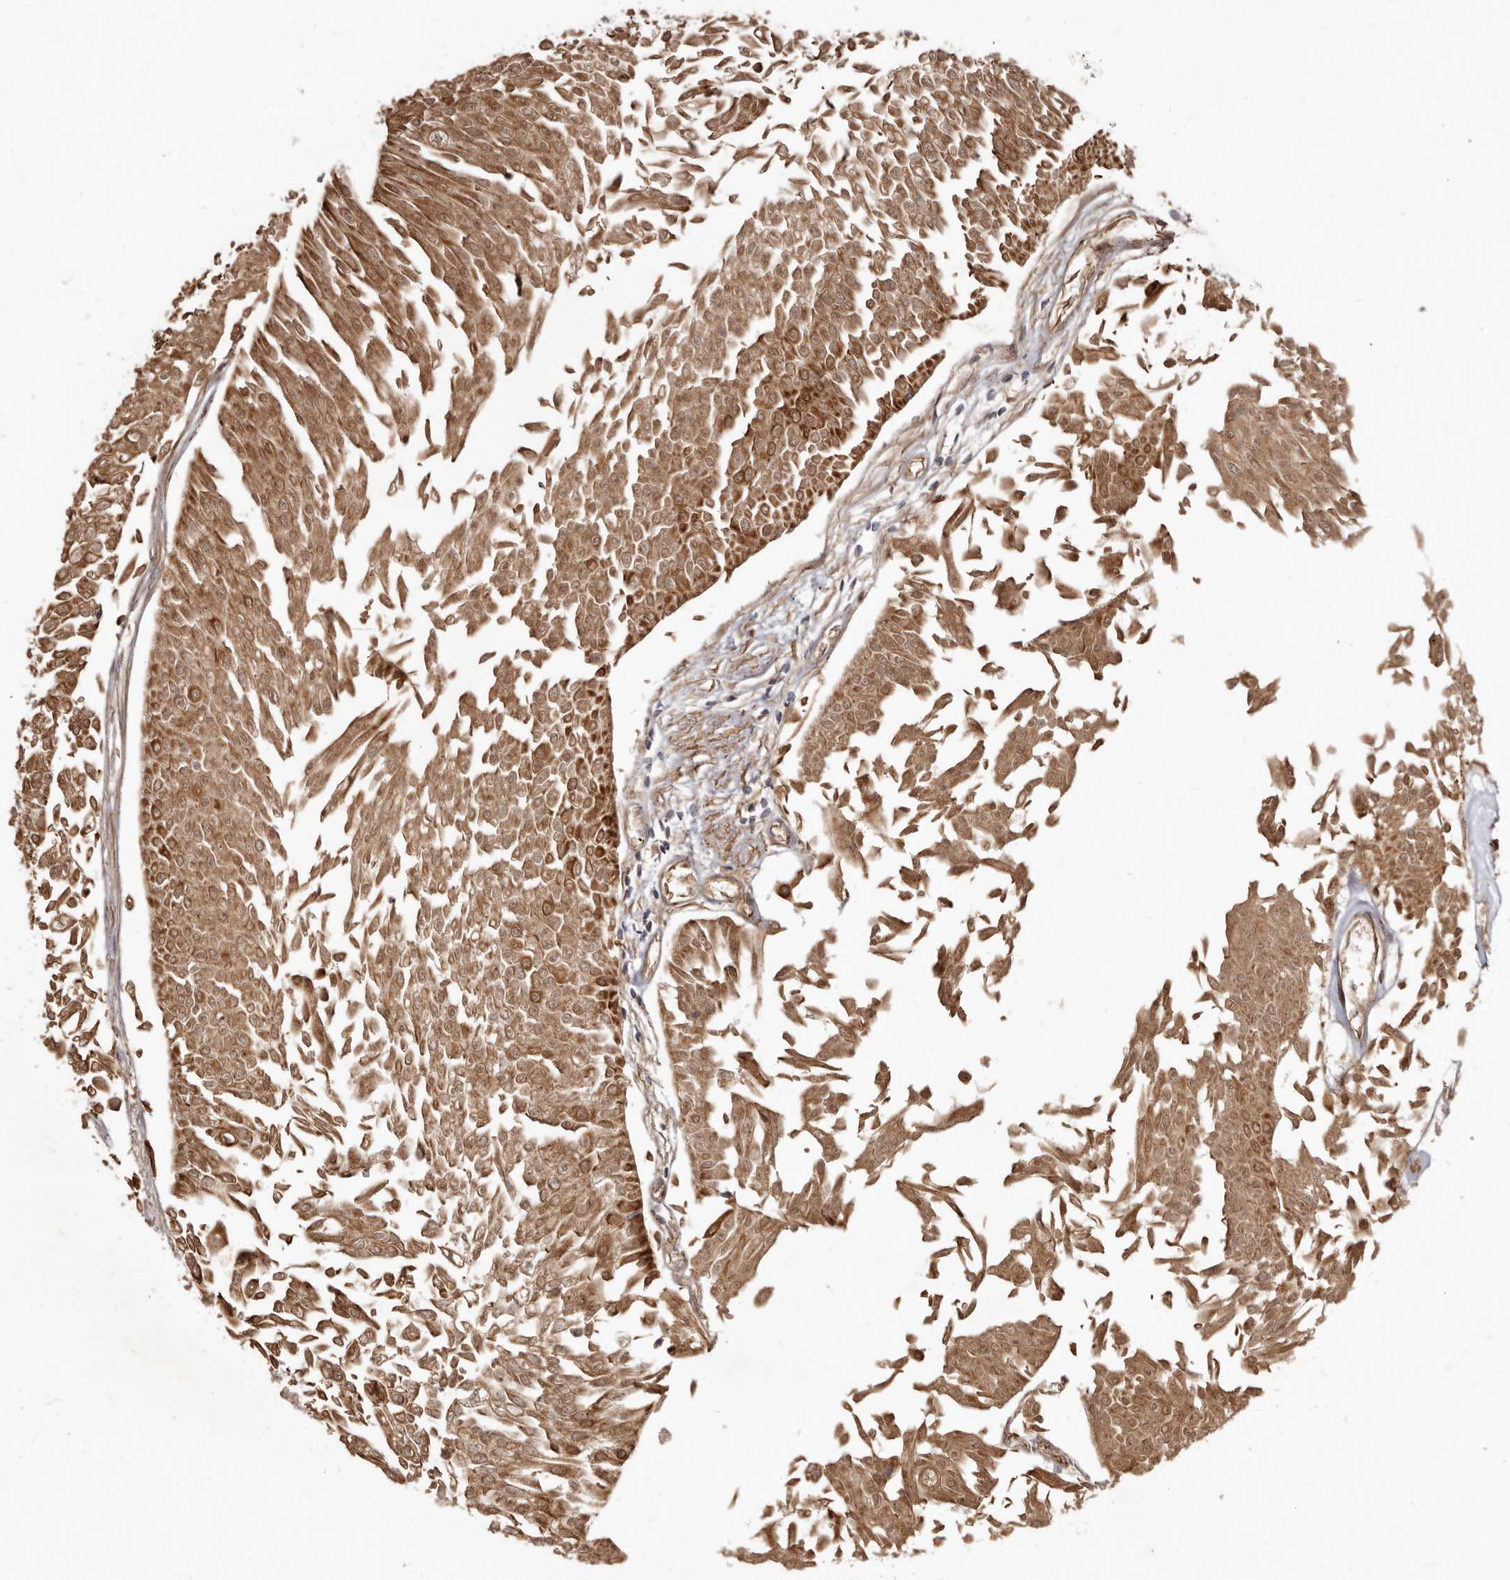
{"staining": {"intensity": "moderate", "quantity": ">75%", "location": "cytoplasmic/membranous,nuclear"}, "tissue": "urothelial cancer", "cell_type": "Tumor cells", "image_type": "cancer", "snomed": [{"axis": "morphology", "description": "Urothelial carcinoma, Low grade"}, {"axis": "topography", "description": "Urinary bladder"}], "caption": "Urothelial cancer stained with DAB (3,3'-diaminobenzidine) immunohistochemistry exhibits medium levels of moderate cytoplasmic/membranous and nuclear staining in about >75% of tumor cells.", "gene": "STK36", "patient": {"sex": "male", "age": 67}}